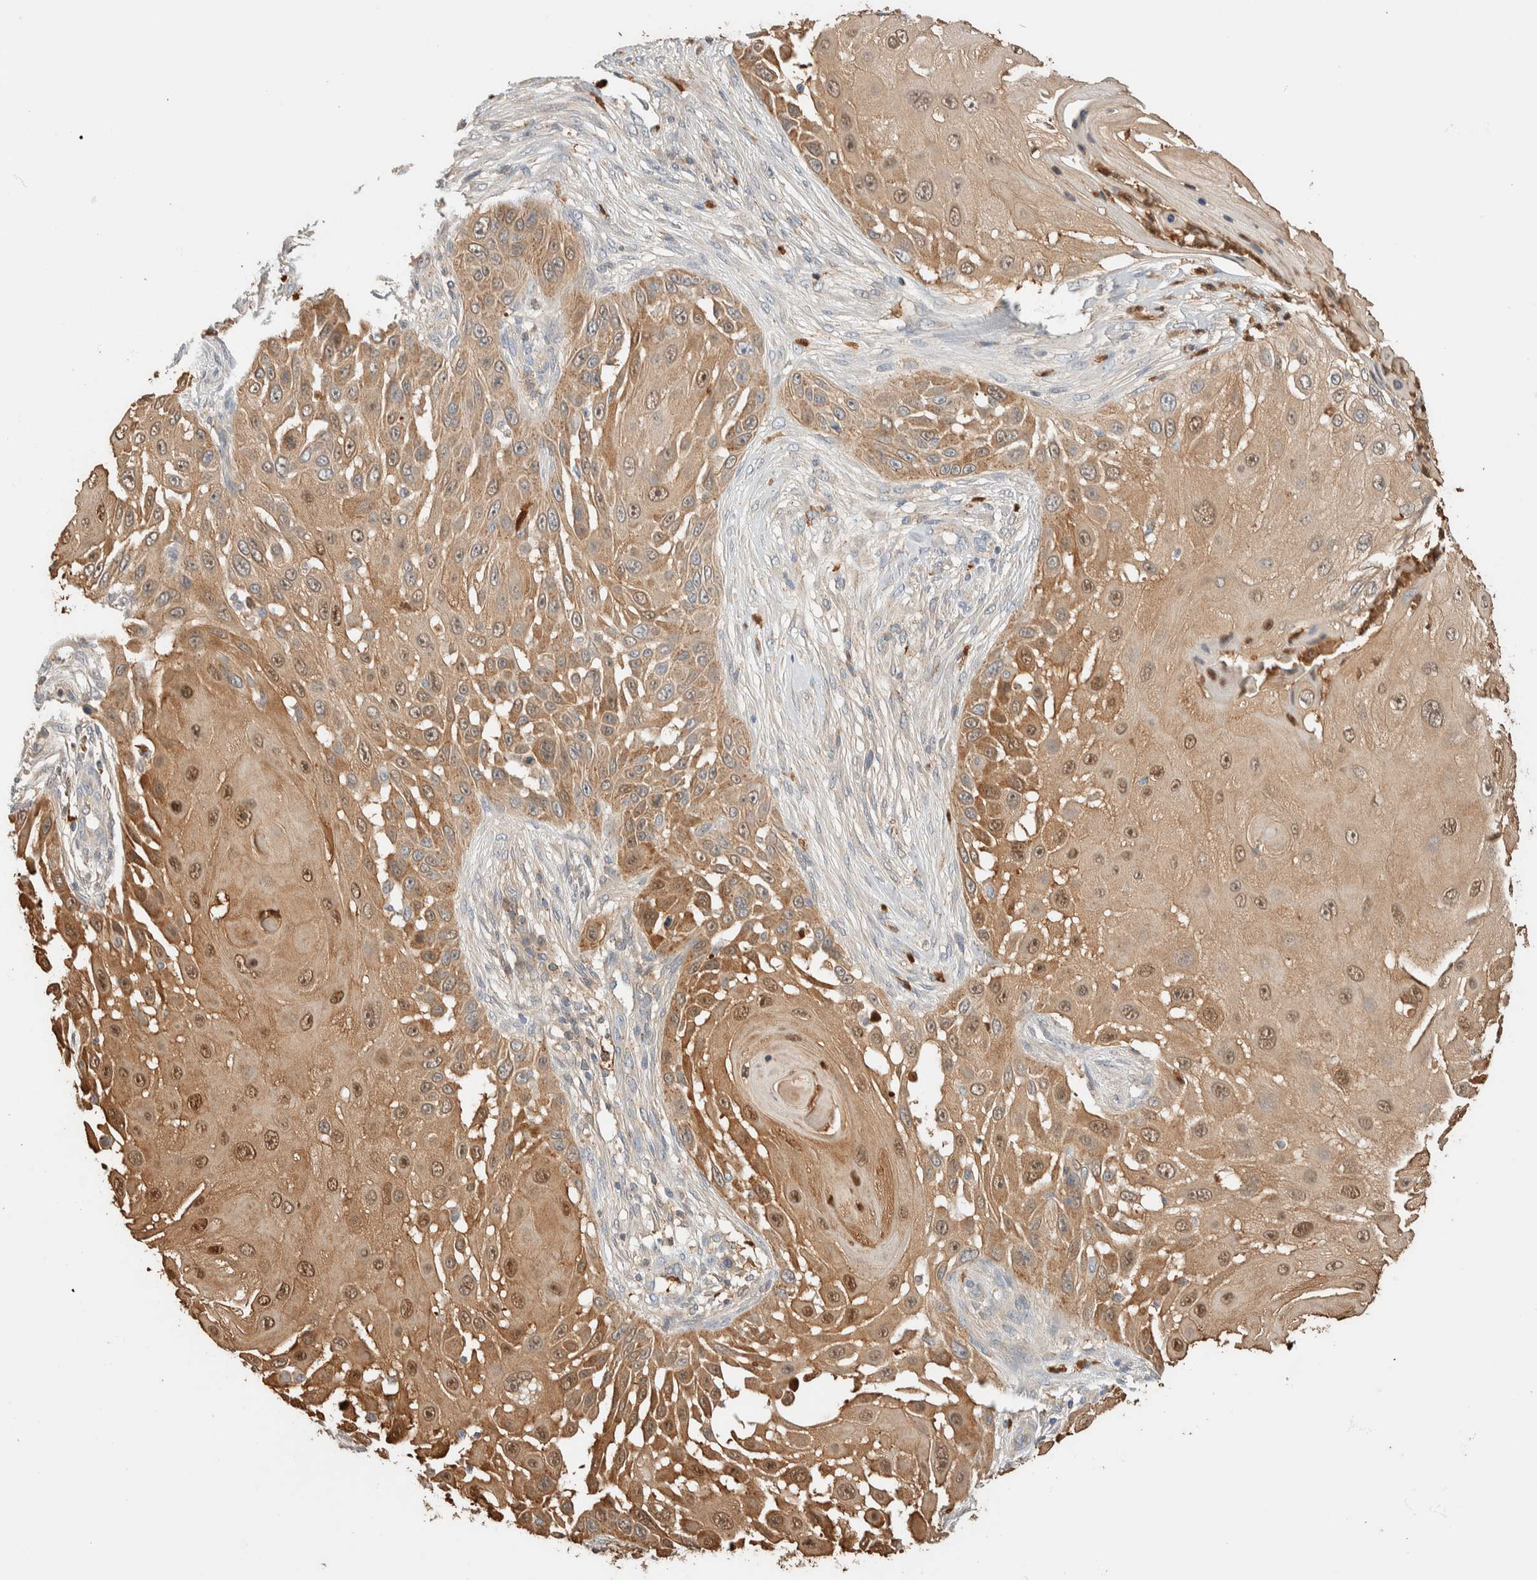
{"staining": {"intensity": "moderate", "quantity": ">75%", "location": "cytoplasmic/membranous,nuclear"}, "tissue": "skin cancer", "cell_type": "Tumor cells", "image_type": "cancer", "snomed": [{"axis": "morphology", "description": "Squamous cell carcinoma, NOS"}, {"axis": "topography", "description": "Skin"}], "caption": "Immunohistochemical staining of squamous cell carcinoma (skin) exhibits medium levels of moderate cytoplasmic/membranous and nuclear positivity in approximately >75% of tumor cells. The protein of interest is stained brown, and the nuclei are stained in blue (DAB IHC with brightfield microscopy, high magnification).", "gene": "SETD4", "patient": {"sex": "female", "age": 44}}